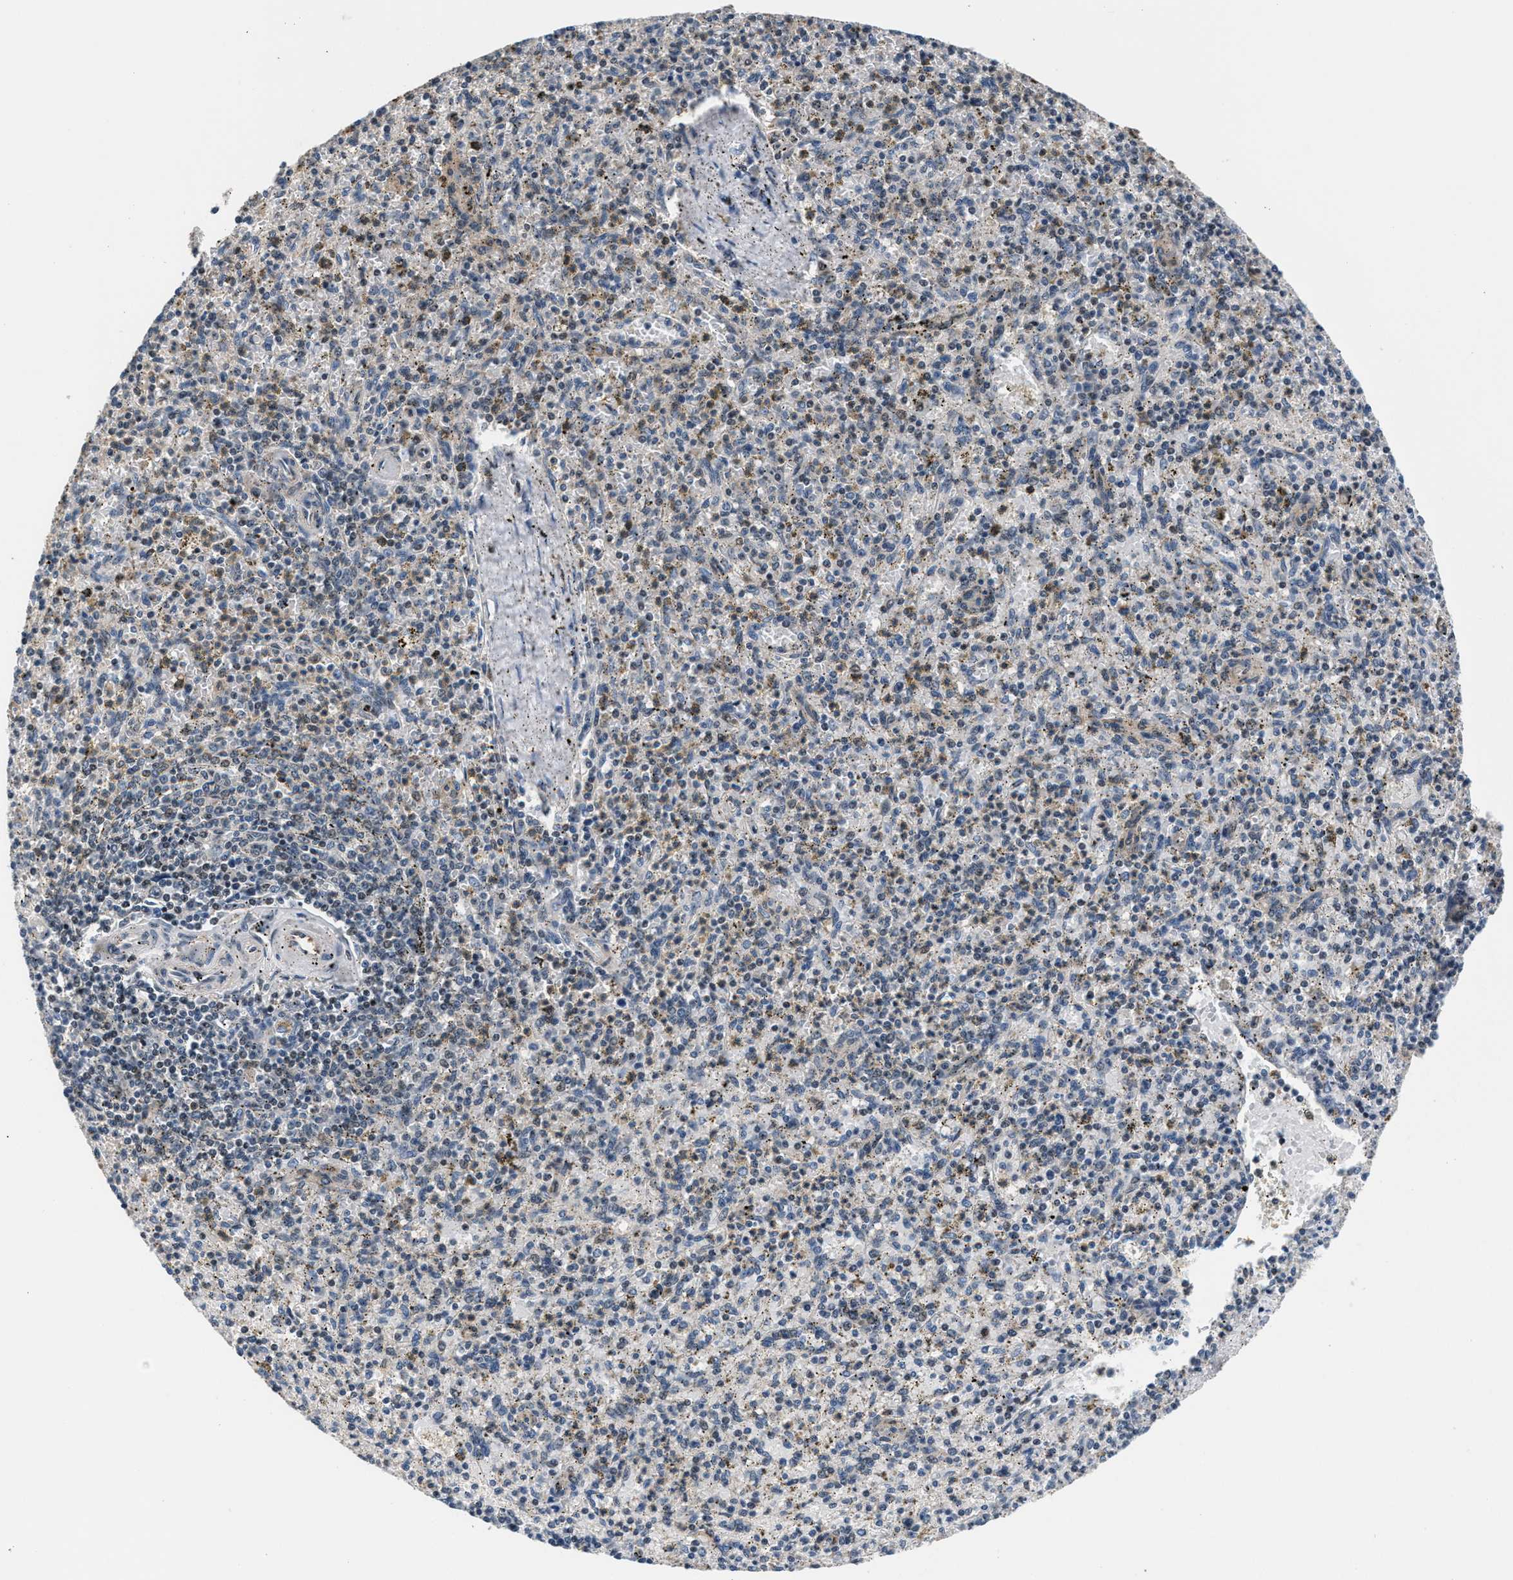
{"staining": {"intensity": "moderate", "quantity": "<25%", "location": "nuclear"}, "tissue": "spleen", "cell_type": "Cells in red pulp", "image_type": "normal", "snomed": [{"axis": "morphology", "description": "Normal tissue, NOS"}, {"axis": "topography", "description": "Spleen"}], "caption": "Immunohistochemical staining of unremarkable spleen displays low levels of moderate nuclear staining in approximately <25% of cells in red pulp.", "gene": "RBM33", "patient": {"sex": "male", "age": 72}}